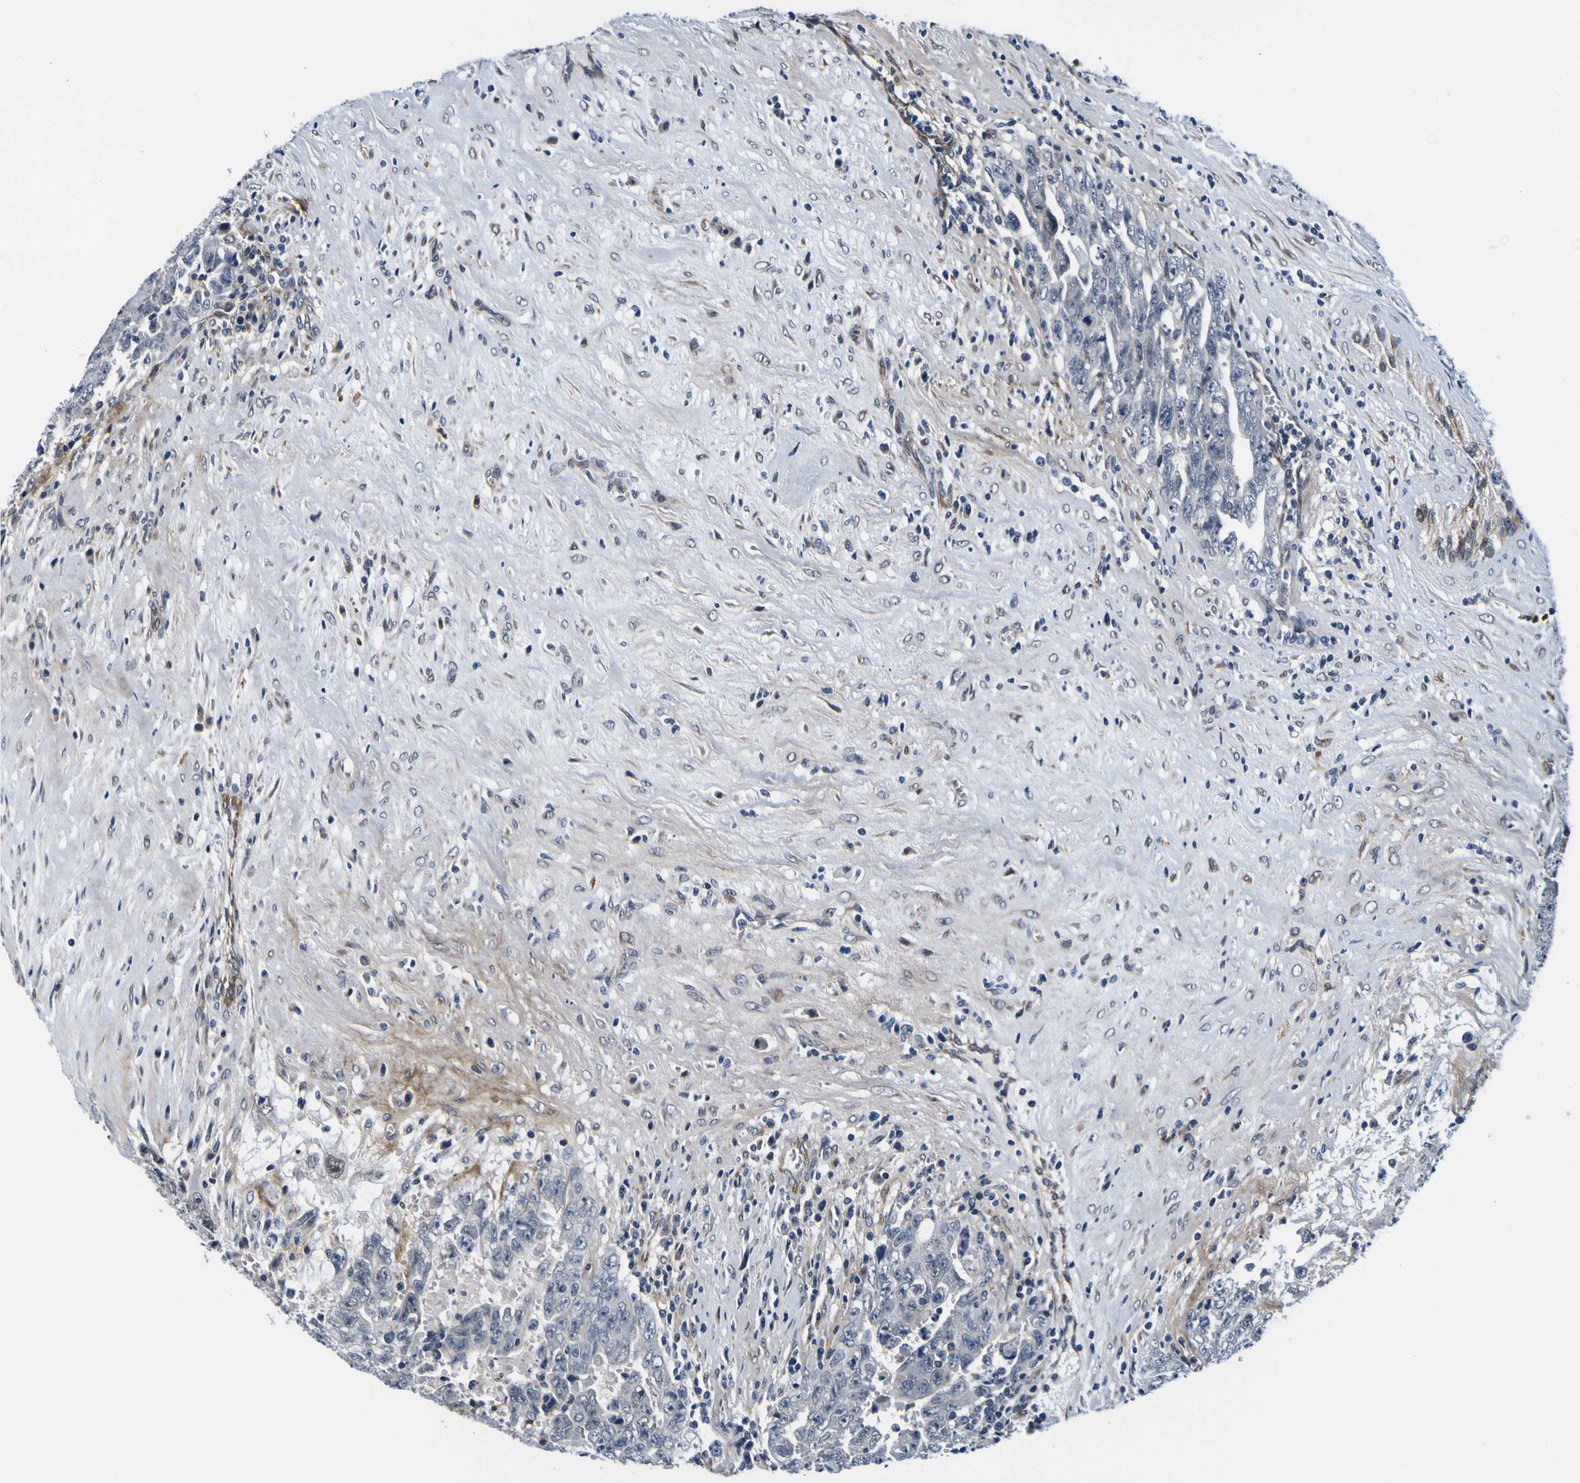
{"staining": {"intensity": "negative", "quantity": "none", "location": "none"}, "tissue": "testis cancer", "cell_type": "Tumor cells", "image_type": "cancer", "snomed": [{"axis": "morphology", "description": "Carcinoma, Embryonal, NOS"}, {"axis": "topography", "description": "Testis"}], "caption": "Immunohistochemistry (IHC) of embryonal carcinoma (testis) displays no expression in tumor cells.", "gene": "POSTN", "patient": {"sex": "male", "age": 28}}